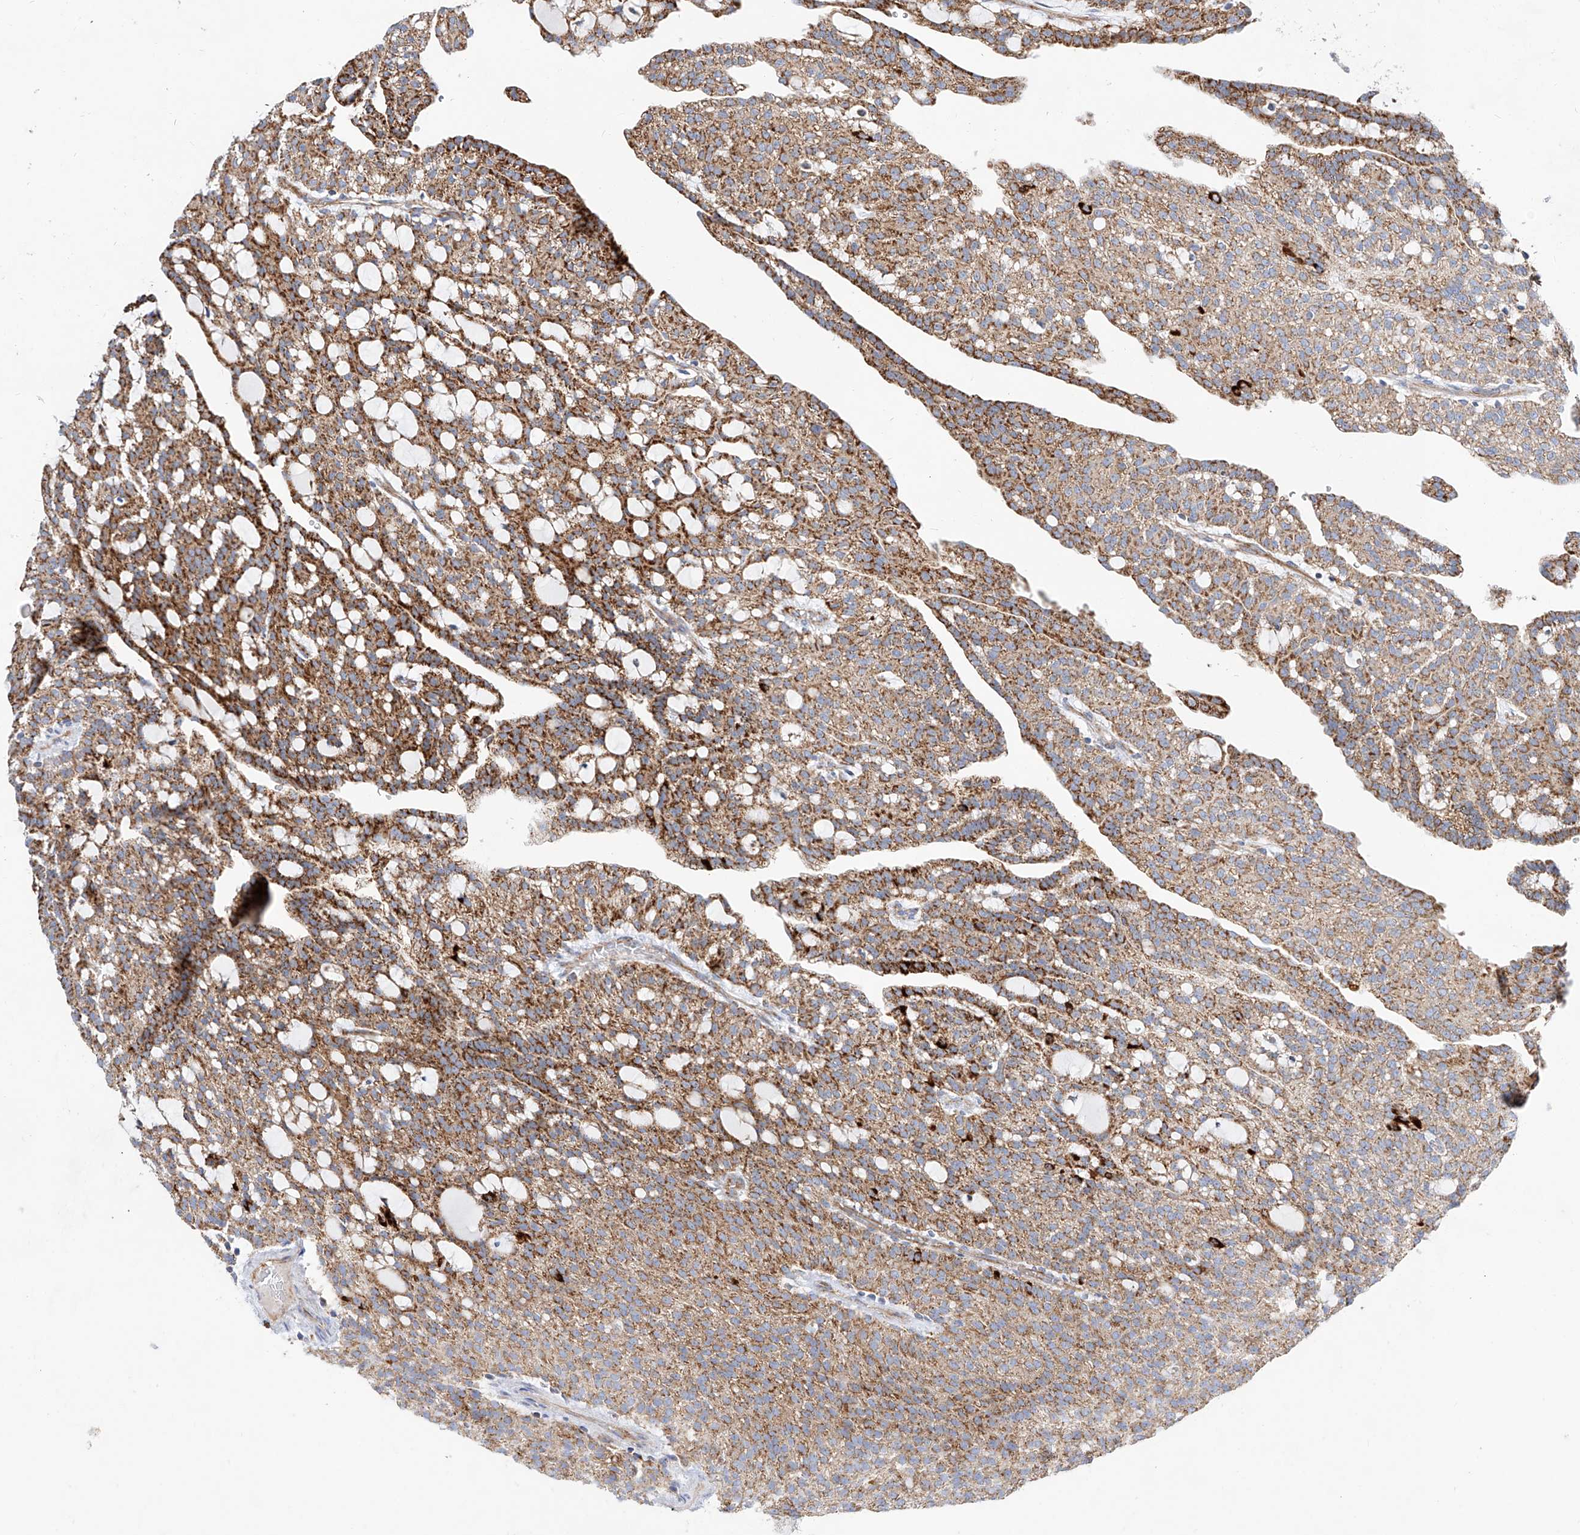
{"staining": {"intensity": "strong", "quantity": ">75%", "location": "cytoplasmic/membranous"}, "tissue": "renal cancer", "cell_type": "Tumor cells", "image_type": "cancer", "snomed": [{"axis": "morphology", "description": "Adenocarcinoma, NOS"}, {"axis": "topography", "description": "Kidney"}], "caption": "Protein staining of renal cancer tissue reveals strong cytoplasmic/membranous positivity in approximately >75% of tumor cells.", "gene": "CST9", "patient": {"sex": "male", "age": 63}}